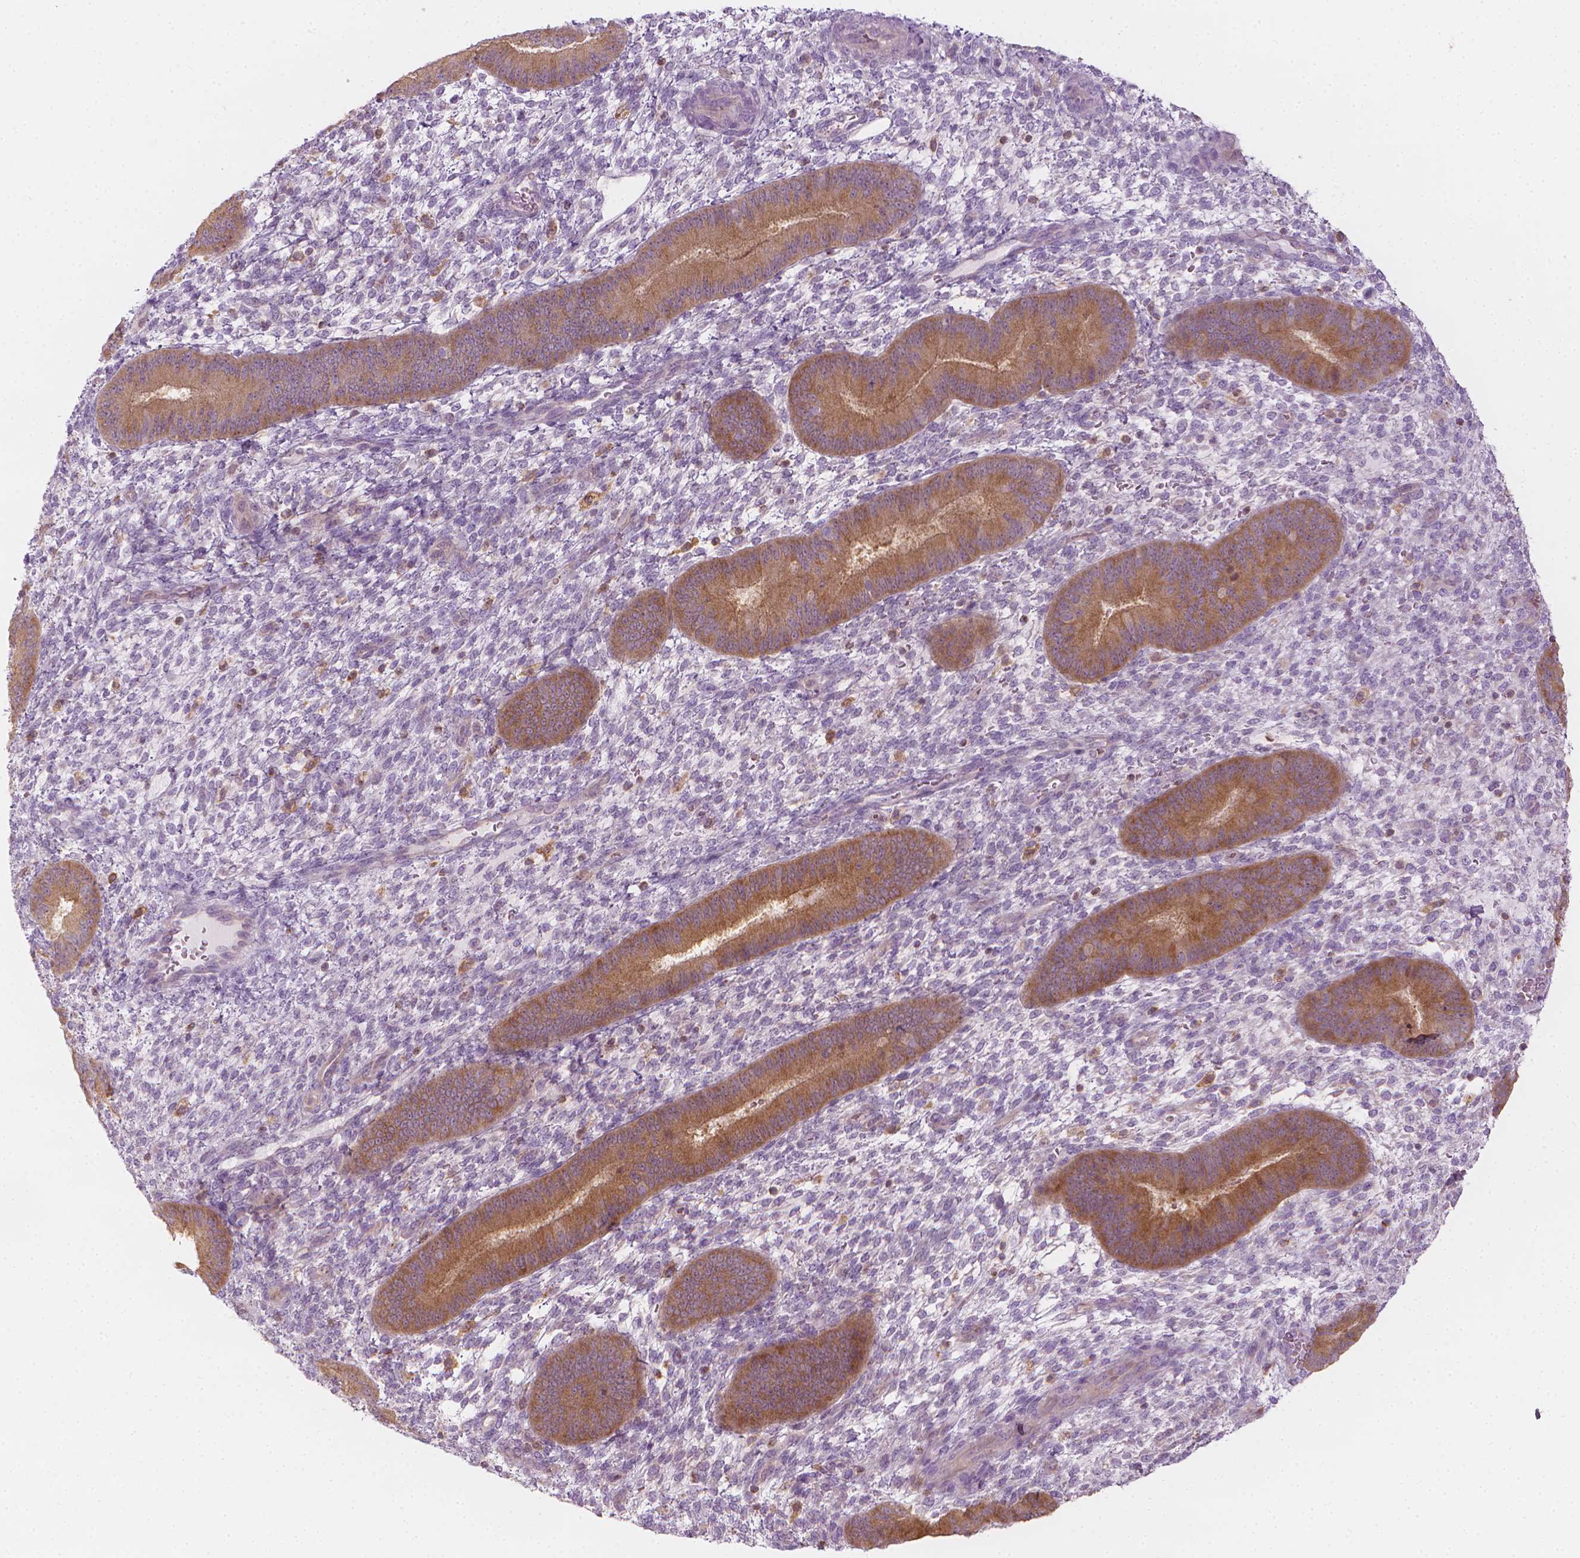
{"staining": {"intensity": "negative", "quantity": "none", "location": "none"}, "tissue": "endometrium", "cell_type": "Cells in endometrial stroma", "image_type": "normal", "snomed": [{"axis": "morphology", "description": "Normal tissue, NOS"}, {"axis": "topography", "description": "Endometrium"}], "caption": "Immunohistochemical staining of benign endometrium exhibits no significant expression in cells in endometrial stroma. Brightfield microscopy of IHC stained with DAB (brown) and hematoxylin (blue), captured at high magnification.", "gene": "SHMT1", "patient": {"sex": "female", "age": 39}}